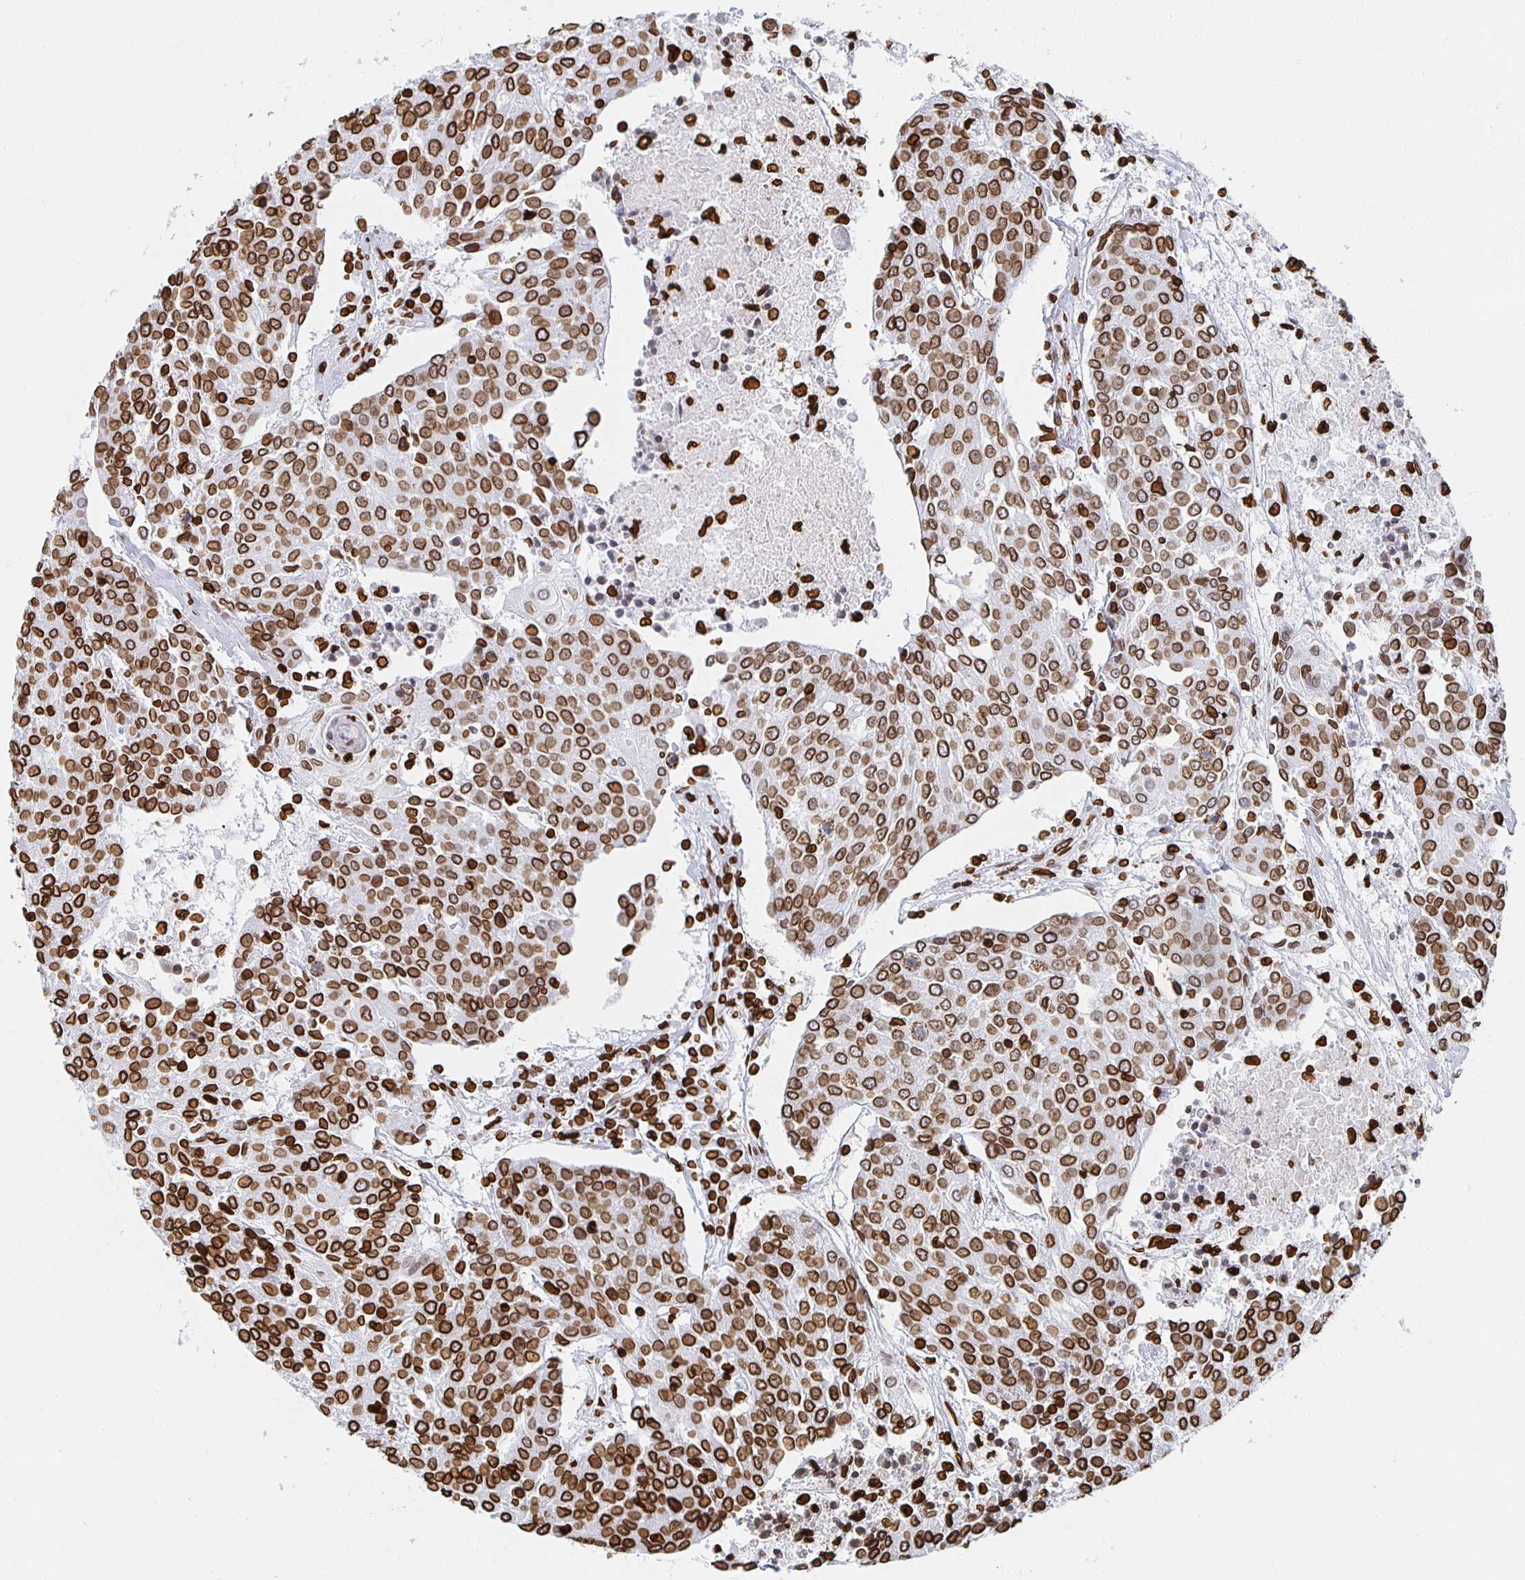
{"staining": {"intensity": "strong", "quantity": ">75%", "location": "cytoplasmic/membranous,nuclear"}, "tissue": "urothelial cancer", "cell_type": "Tumor cells", "image_type": "cancer", "snomed": [{"axis": "morphology", "description": "Urothelial carcinoma, High grade"}, {"axis": "topography", "description": "Urinary bladder"}], "caption": "Human urothelial carcinoma (high-grade) stained with a protein marker exhibits strong staining in tumor cells.", "gene": "LMNB1", "patient": {"sex": "female", "age": 85}}